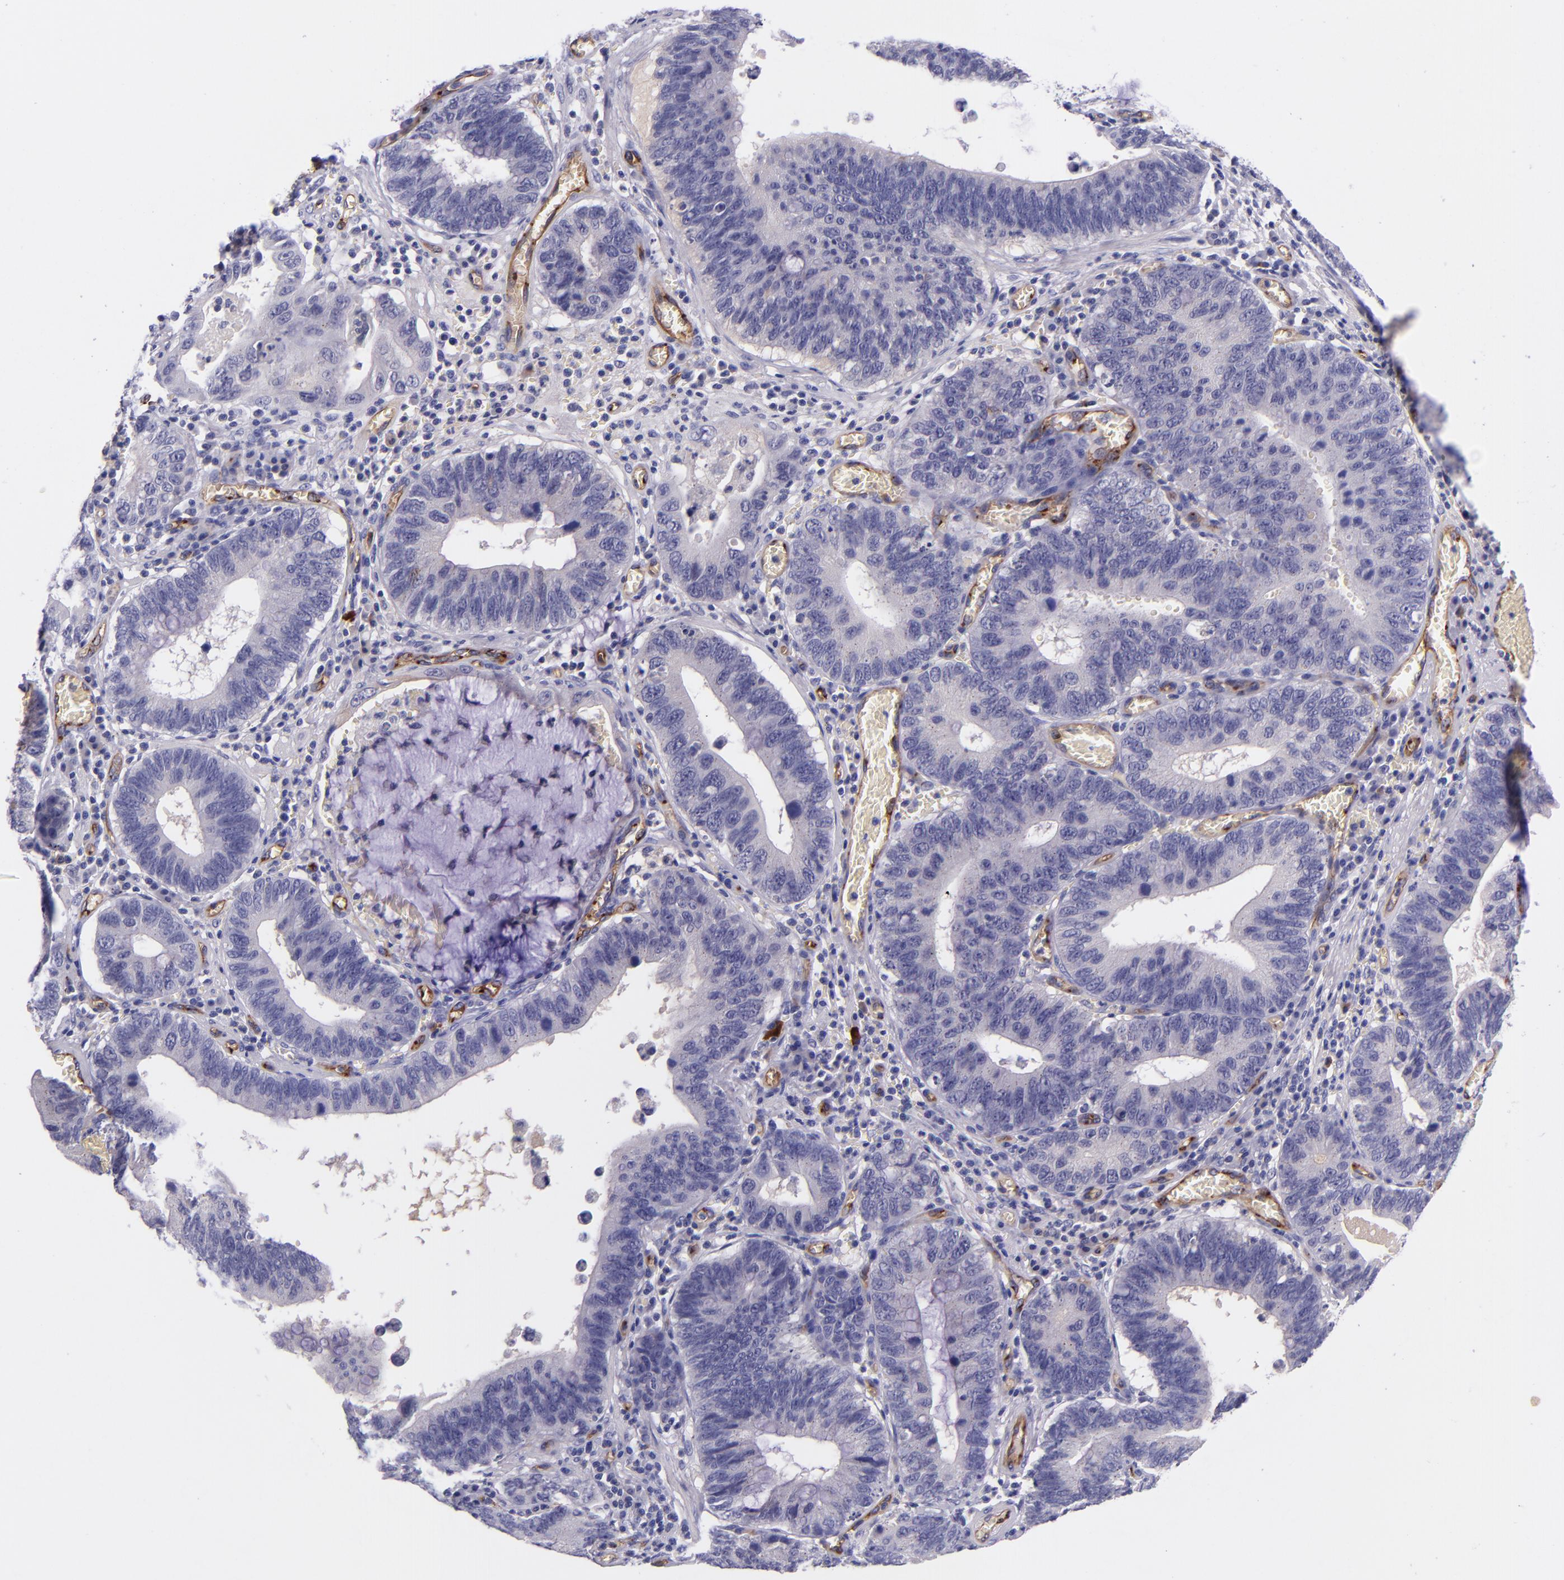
{"staining": {"intensity": "negative", "quantity": "none", "location": "none"}, "tissue": "stomach cancer", "cell_type": "Tumor cells", "image_type": "cancer", "snomed": [{"axis": "morphology", "description": "Adenocarcinoma, NOS"}, {"axis": "topography", "description": "Stomach"}, {"axis": "topography", "description": "Gastric cardia"}], "caption": "Immunohistochemistry histopathology image of stomach cancer (adenocarcinoma) stained for a protein (brown), which displays no staining in tumor cells.", "gene": "NOS3", "patient": {"sex": "male", "age": 59}}